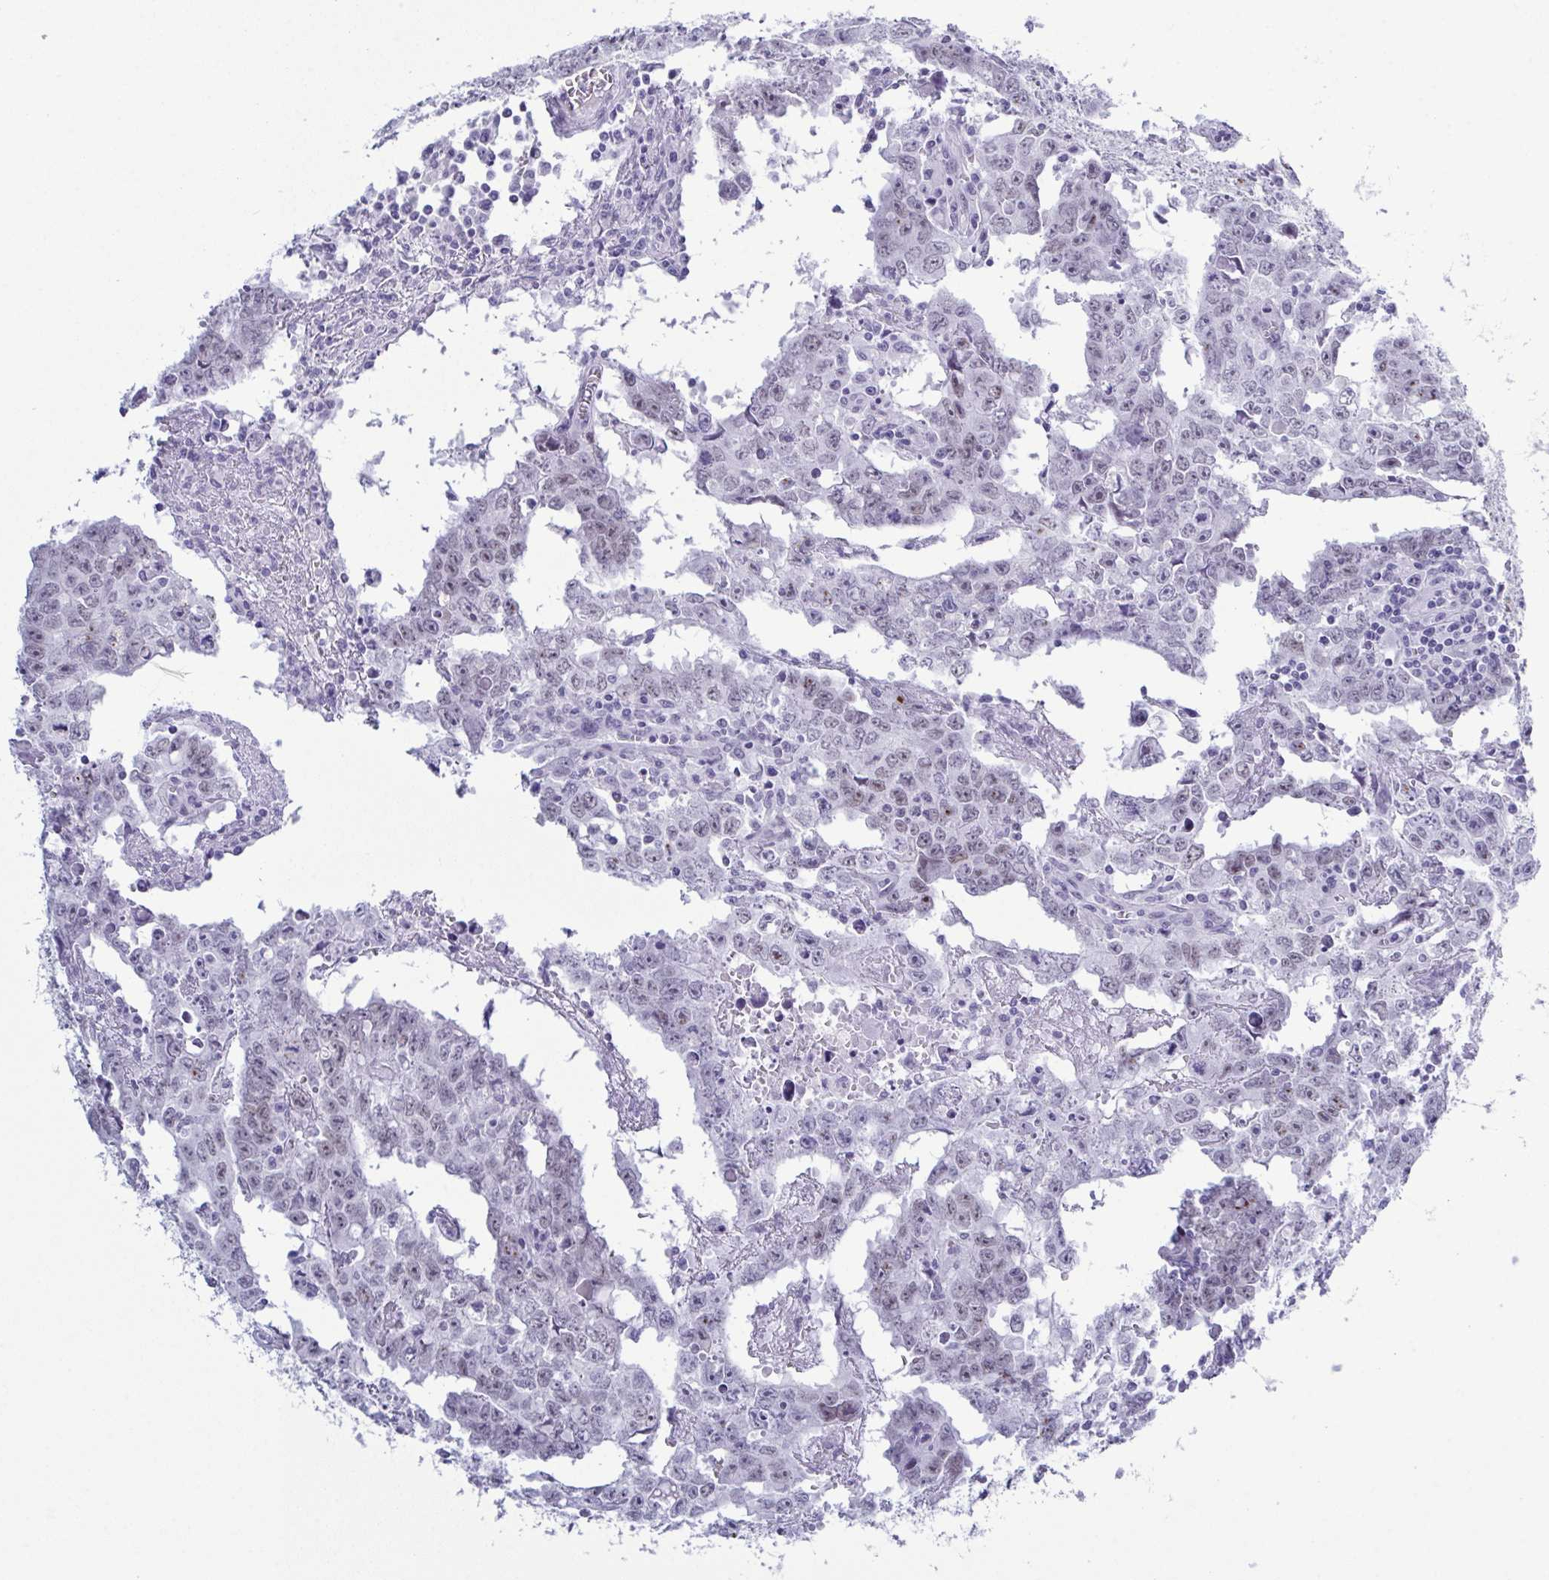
{"staining": {"intensity": "moderate", "quantity": "25%-75%", "location": "nuclear"}, "tissue": "testis cancer", "cell_type": "Tumor cells", "image_type": "cancer", "snomed": [{"axis": "morphology", "description": "Carcinoma, Embryonal, NOS"}, {"axis": "topography", "description": "Testis"}], "caption": "Immunohistochemical staining of testis cancer (embryonal carcinoma) demonstrates medium levels of moderate nuclear protein staining in approximately 25%-75% of tumor cells. The protein is shown in brown color, while the nuclei are stained blue.", "gene": "SUGP2", "patient": {"sex": "male", "age": 22}}